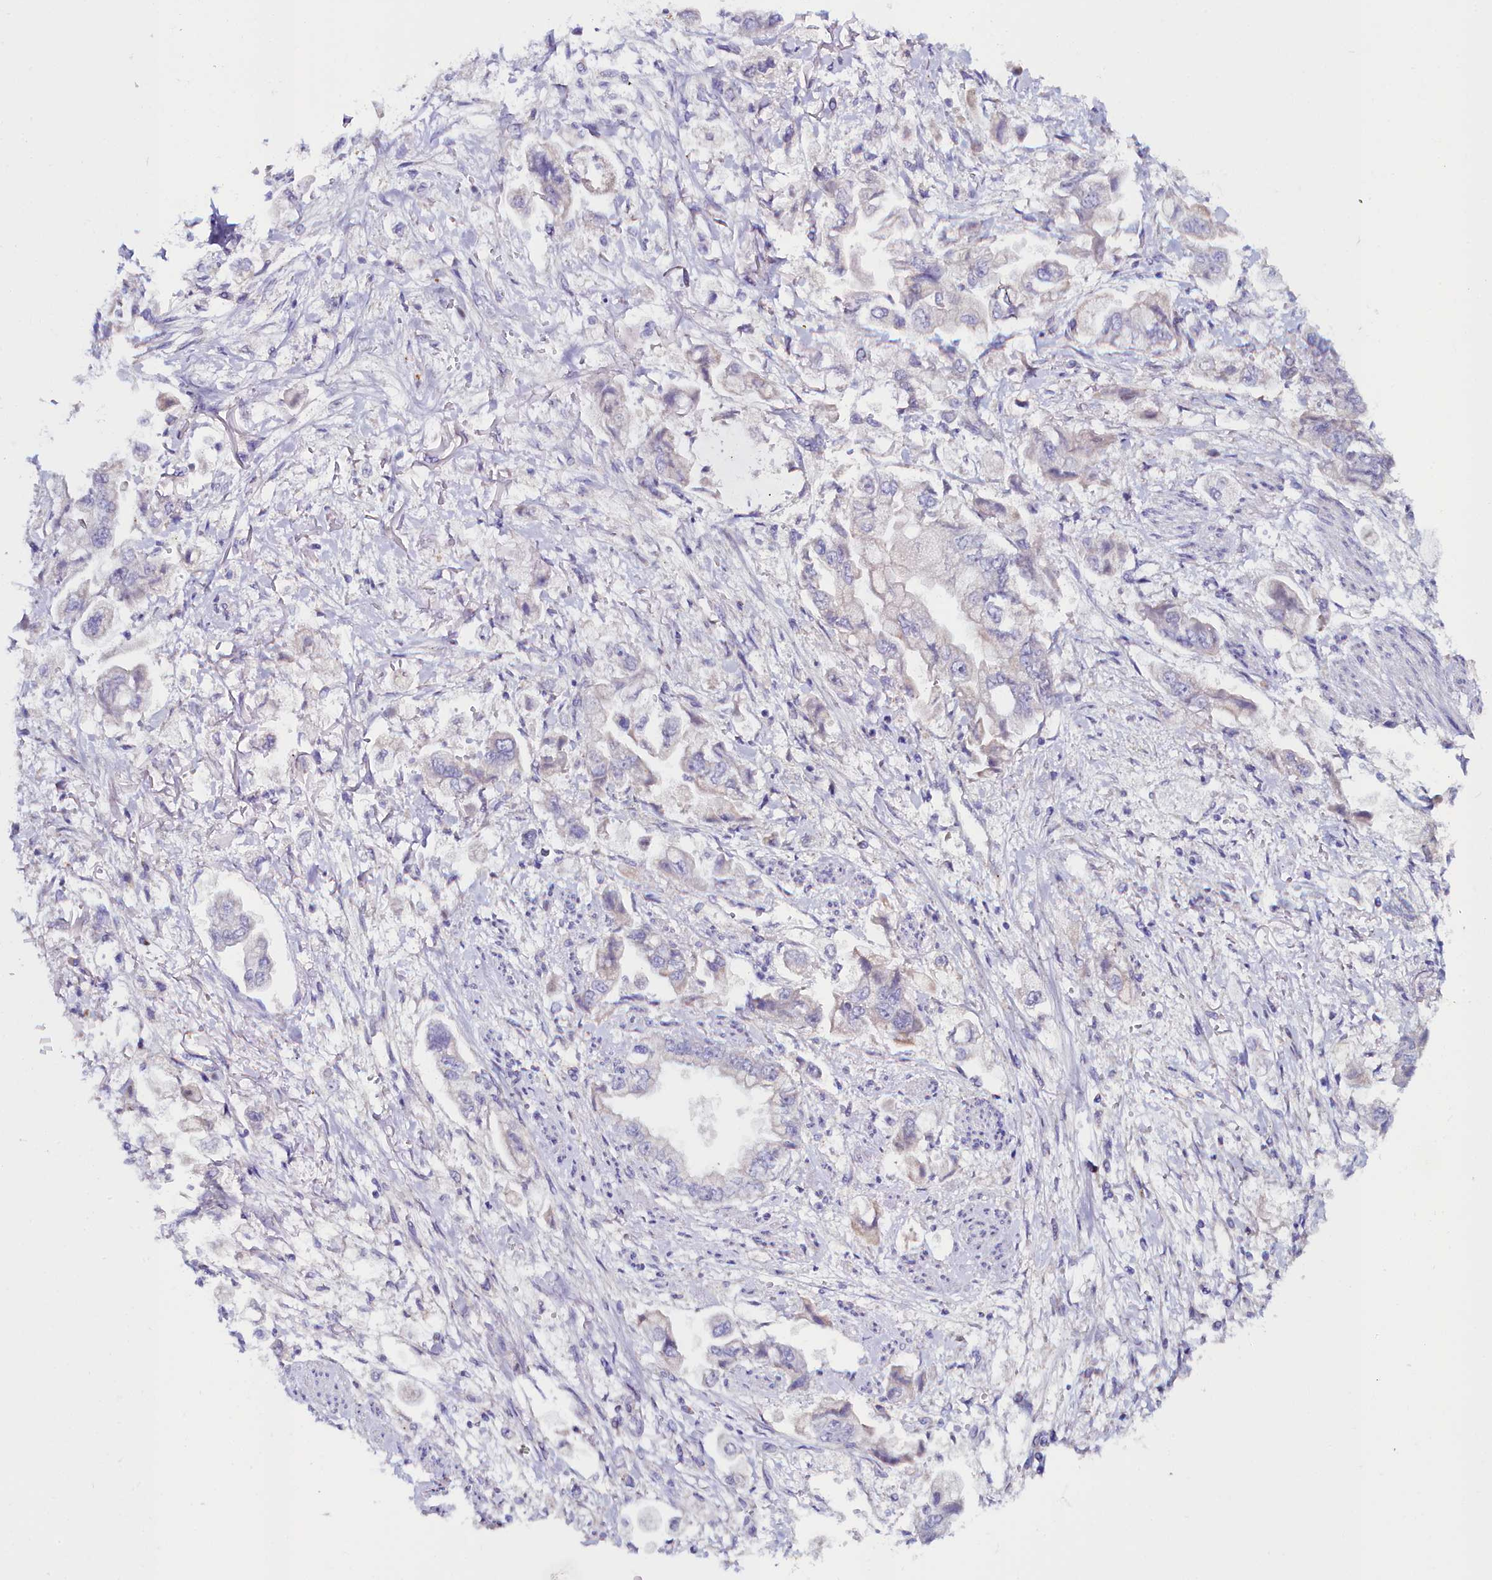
{"staining": {"intensity": "negative", "quantity": "none", "location": "none"}, "tissue": "stomach cancer", "cell_type": "Tumor cells", "image_type": "cancer", "snomed": [{"axis": "morphology", "description": "Adenocarcinoma, NOS"}, {"axis": "topography", "description": "Stomach"}], "caption": "There is no significant staining in tumor cells of stomach cancer.", "gene": "SLC49A3", "patient": {"sex": "male", "age": 62}}